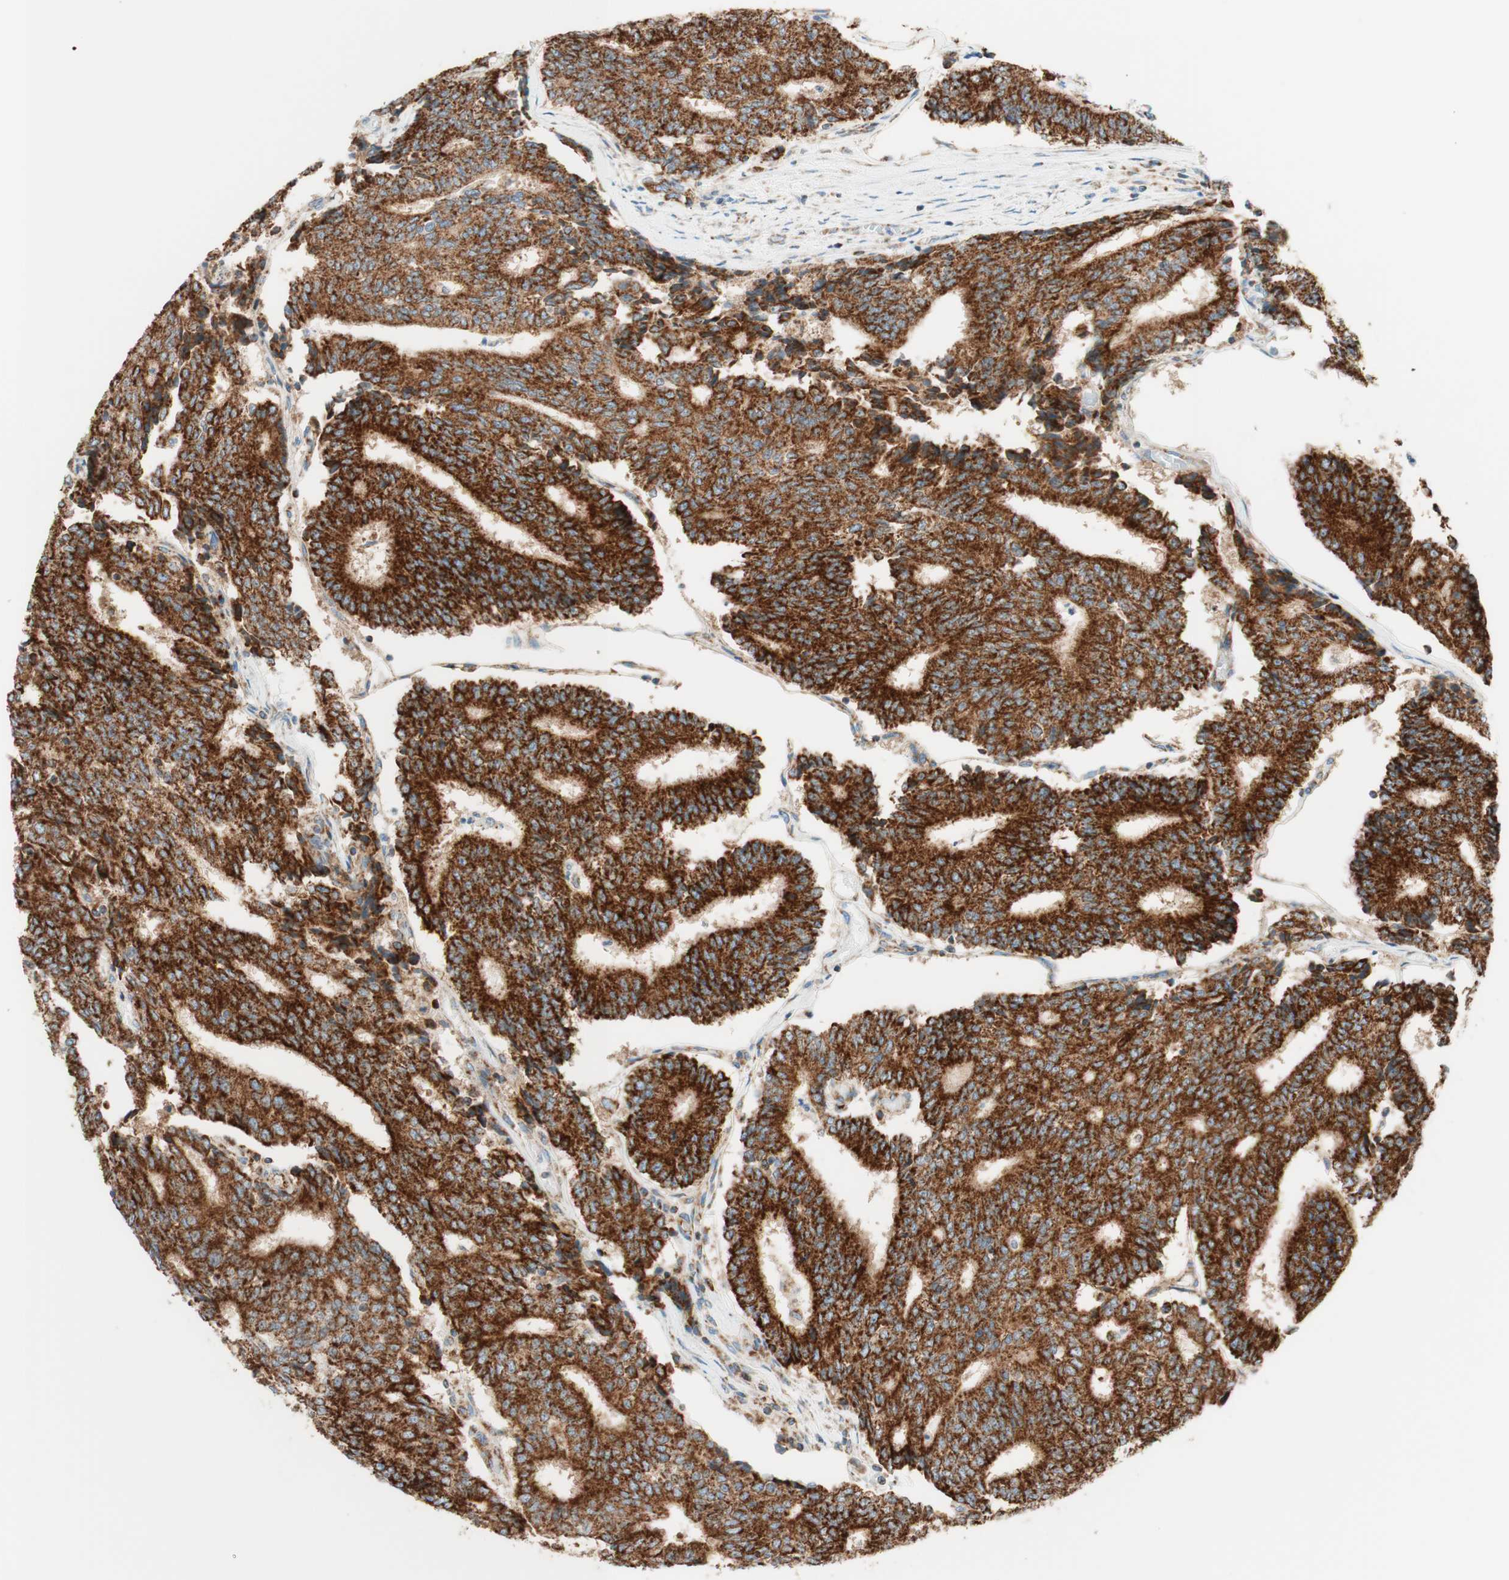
{"staining": {"intensity": "strong", "quantity": ">75%", "location": "cytoplasmic/membranous"}, "tissue": "prostate cancer", "cell_type": "Tumor cells", "image_type": "cancer", "snomed": [{"axis": "morphology", "description": "Normal tissue, NOS"}, {"axis": "morphology", "description": "Adenocarcinoma, High grade"}, {"axis": "topography", "description": "Prostate"}, {"axis": "topography", "description": "Seminal veicle"}], "caption": "Tumor cells show high levels of strong cytoplasmic/membranous positivity in about >75% of cells in human prostate cancer.", "gene": "TOMM20", "patient": {"sex": "male", "age": 55}}